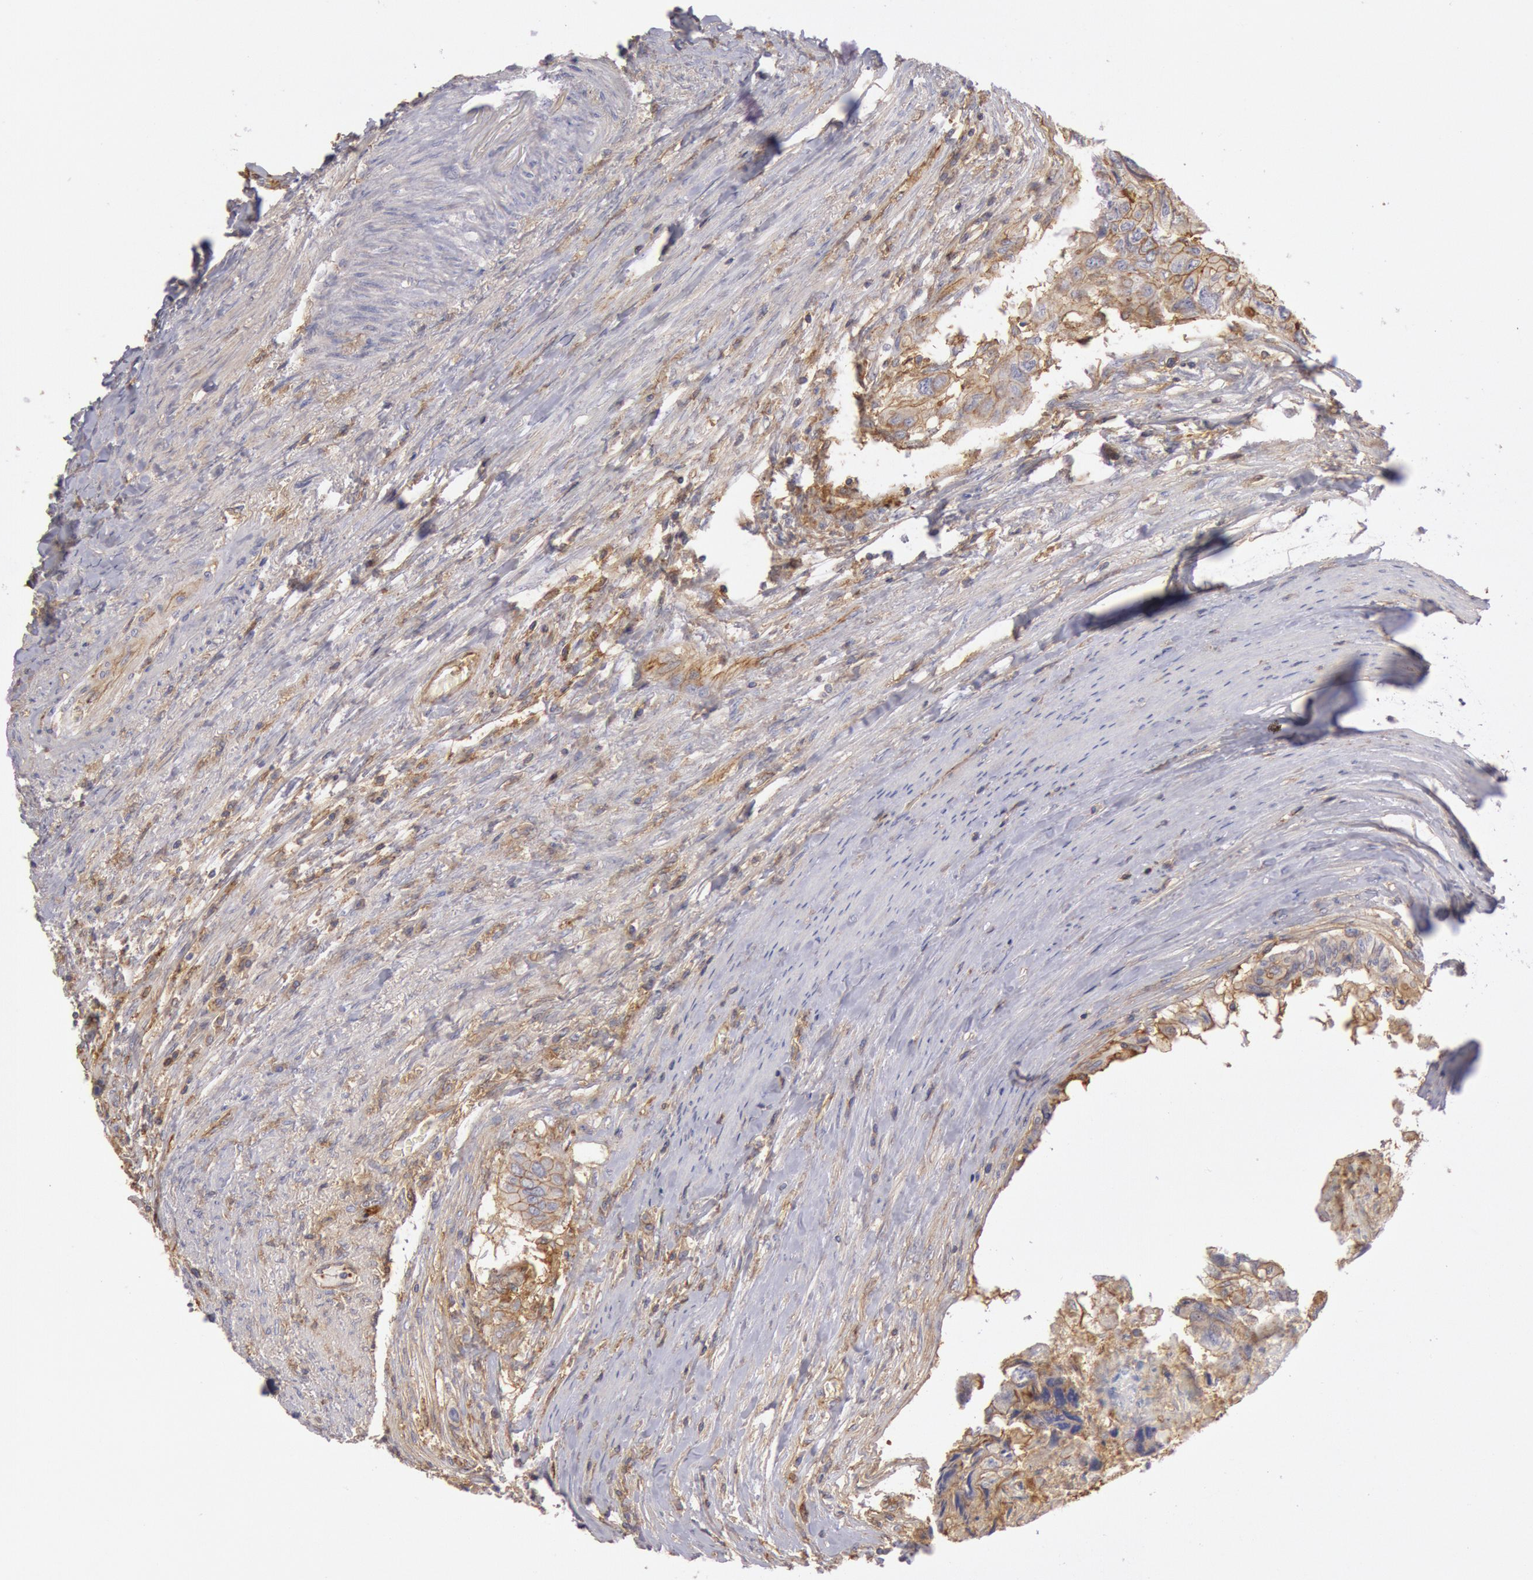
{"staining": {"intensity": "moderate", "quantity": ">75%", "location": "cytoplasmic/membranous"}, "tissue": "colorectal cancer", "cell_type": "Tumor cells", "image_type": "cancer", "snomed": [{"axis": "morphology", "description": "Adenocarcinoma, NOS"}, {"axis": "topography", "description": "Rectum"}], "caption": "Immunohistochemistry (IHC) histopathology image of human colorectal cancer stained for a protein (brown), which shows medium levels of moderate cytoplasmic/membranous staining in about >75% of tumor cells.", "gene": "SNAP23", "patient": {"sex": "female", "age": 82}}